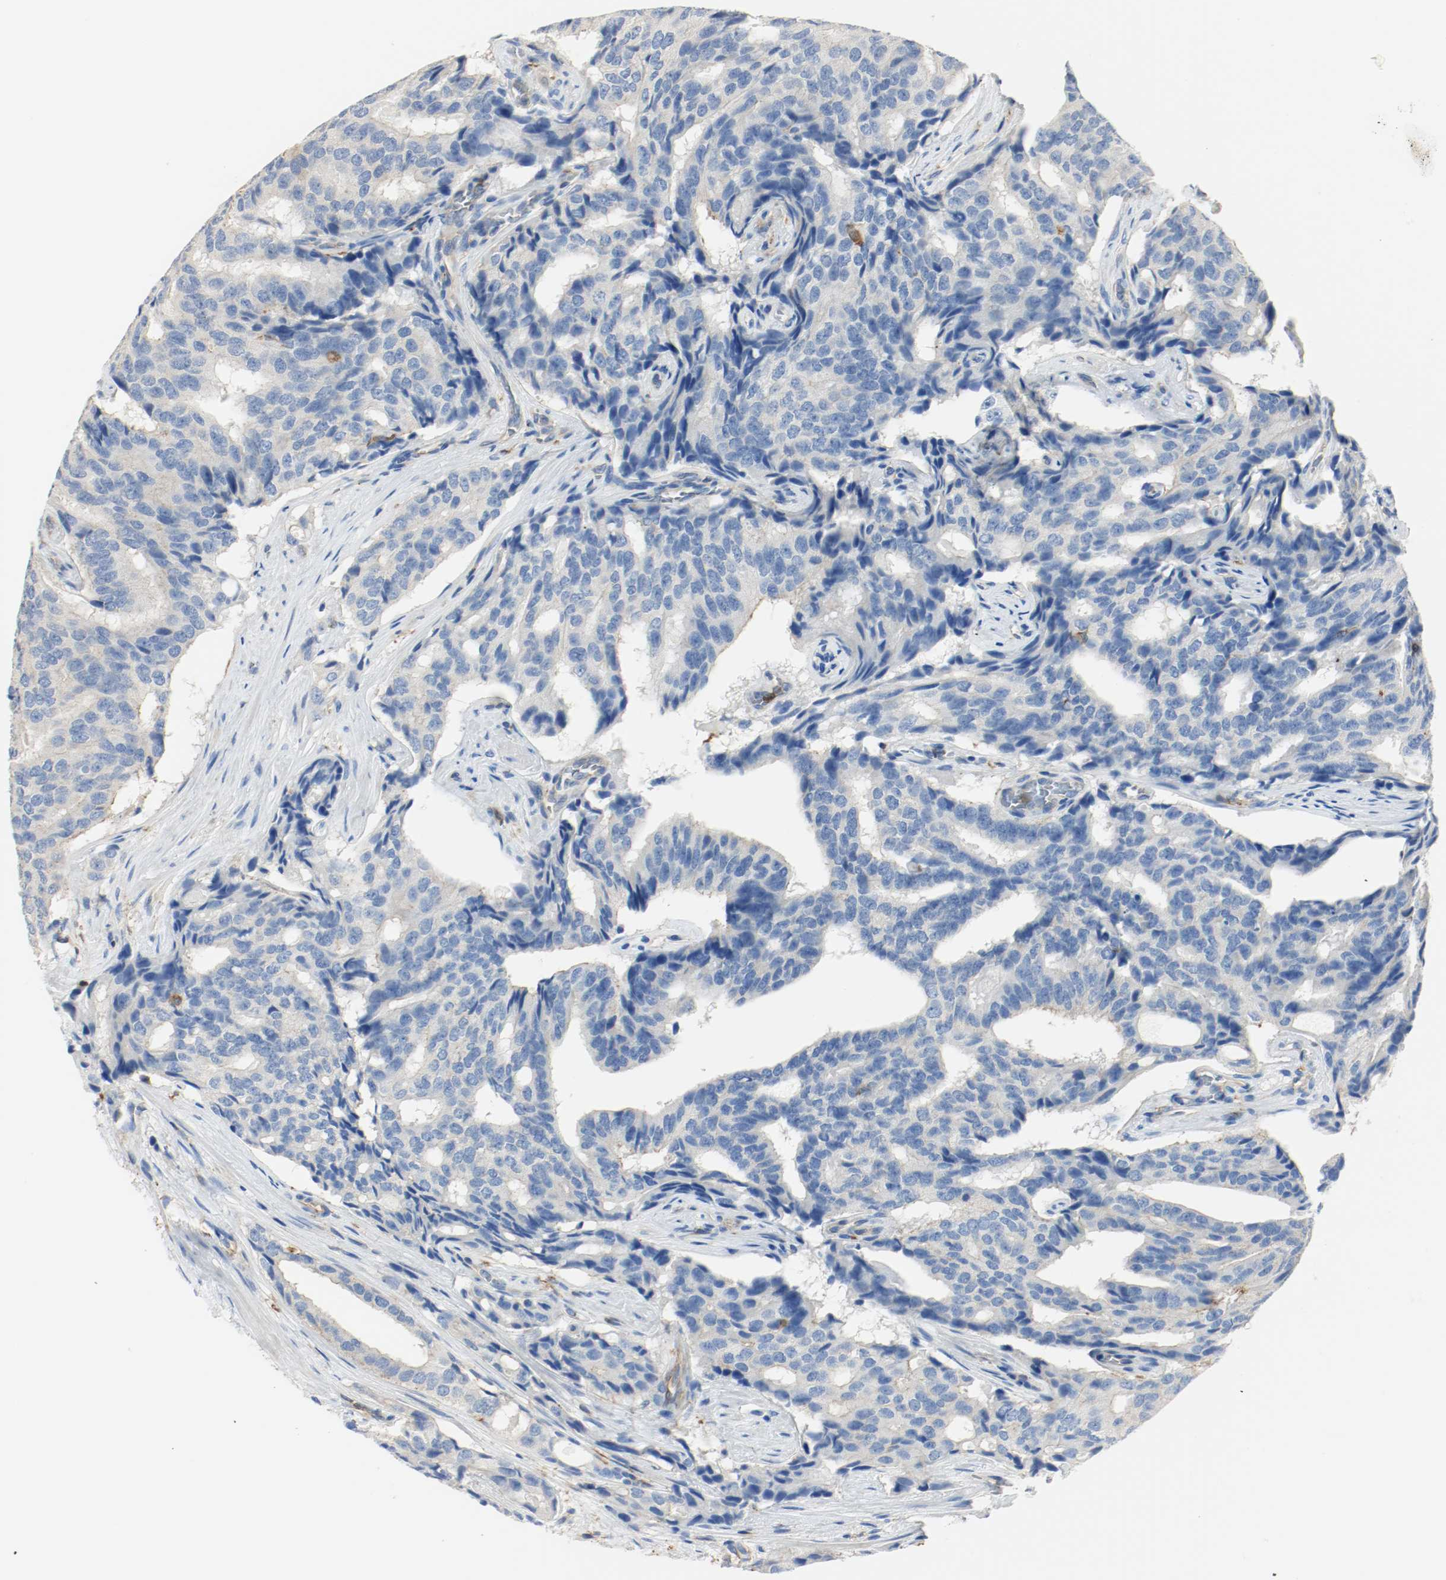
{"staining": {"intensity": "negative", "quantity": "none", "location": "none"}, "tissue": "prostate cancer", "cell_type": "Tumor cells", "image_type": "cancer", "snomed": [{"axis": "morphology", "description": "Adenocarcinoma, High grade"}, {"axis": "topography", "description": "Prostate"}], "caption": "Tumor cells are negative for protein expression in human adenocarcinoma (high-grade) (prostate).", "gene": "ARPC1B", "patient": {"sex": "male", "age": 58}}